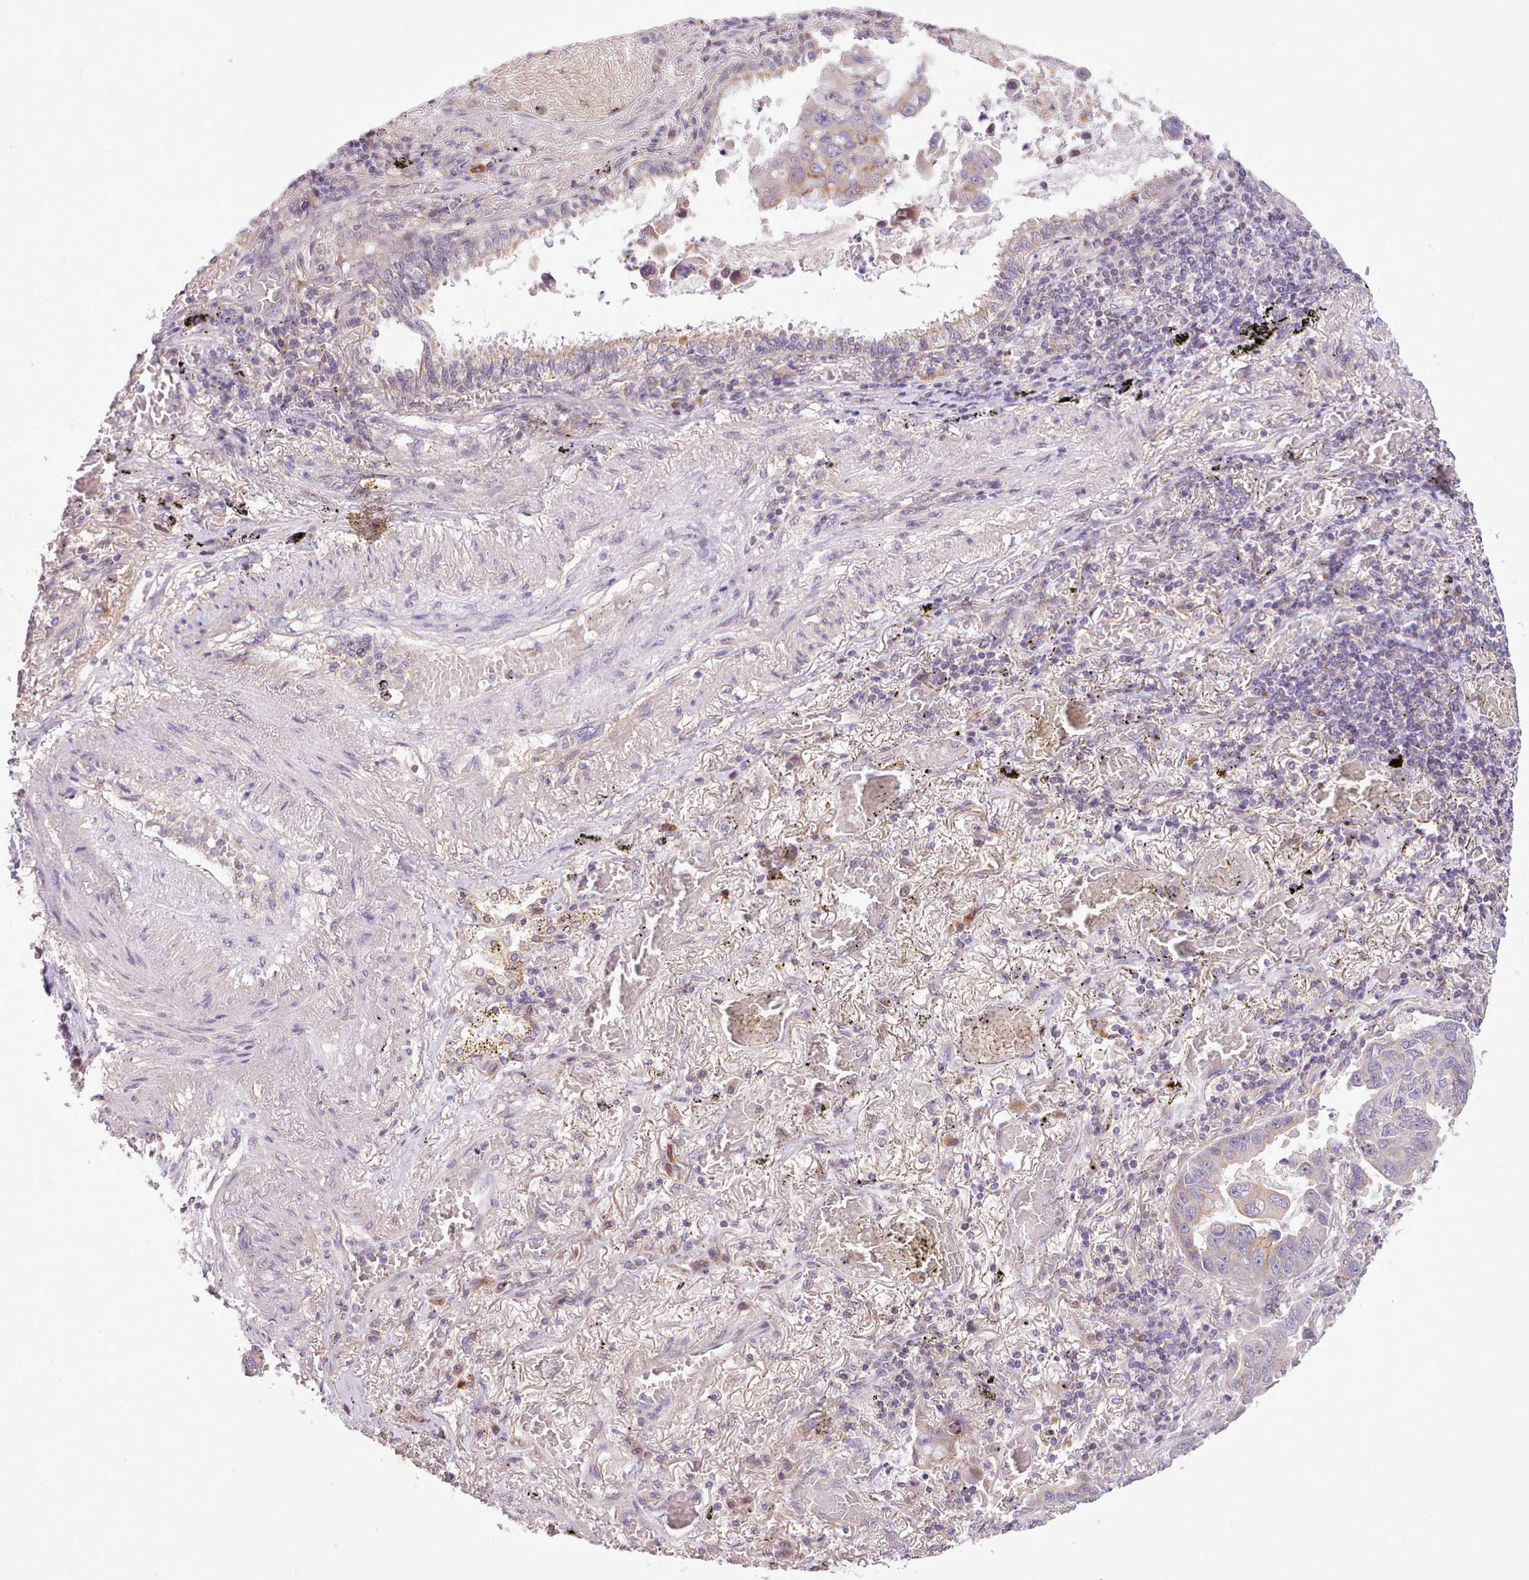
{"staining": {"intensity": "weak", "quantity": "<25%", "location": "cytoplasmic/membranous"}, "tissue": "lung cancer", "cell_type": "Tumor cells", "image_type": "cancer", "snomed": [{"axis": "morphology", "description": "Adenocarcinoma, NOS"}, {"axis": "topography", "description": "Lung"}], "caption": "A histopathology image of lung cancer (adenocarcinoma) stained for a protein reveals no brown staining in tumor cells.", "gene": "NMRK1", "patient": {"sex": "male", "age": 64}}